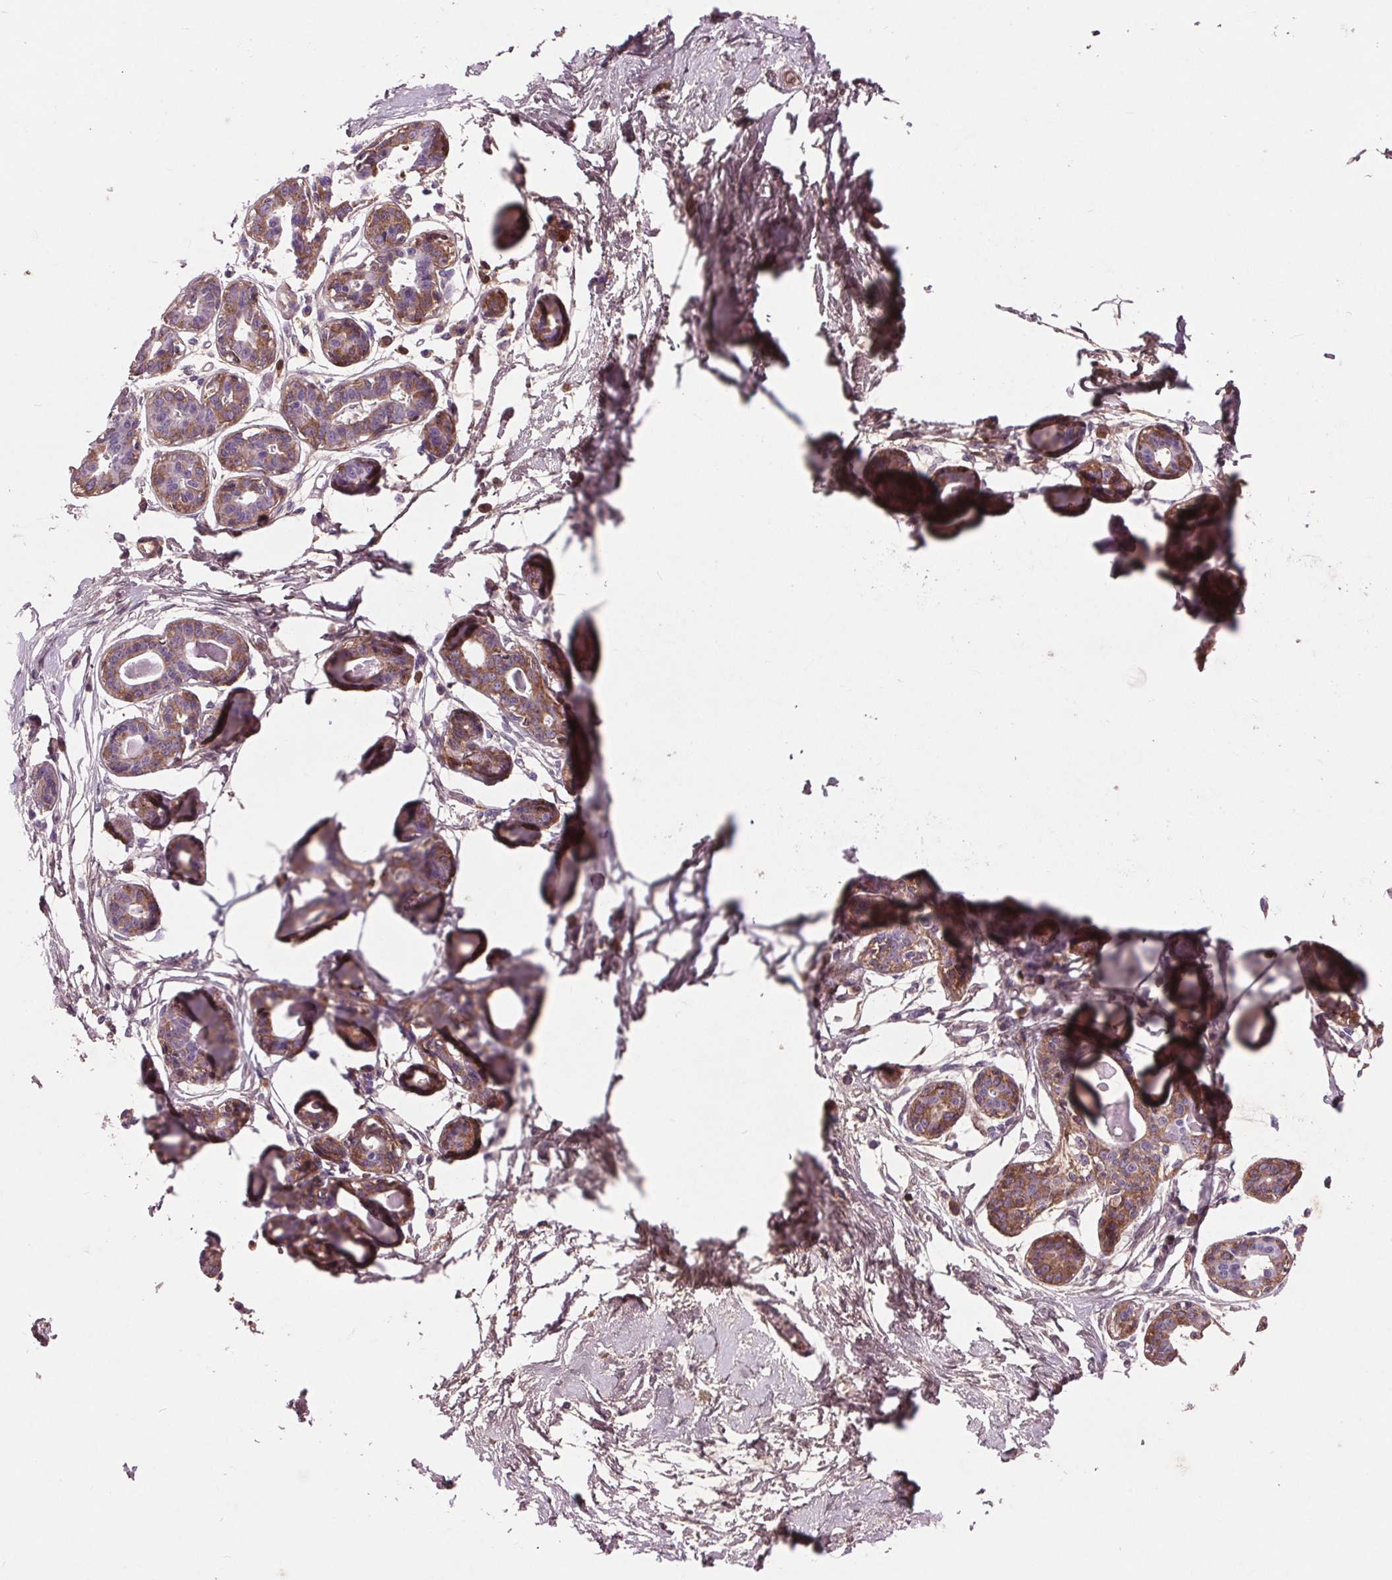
{"staining": {"intensity": "negative", "quantity": "none", "location": "none"}, "tissue": "breast", "cell_type": "Adipocytes", "image_type": "normal", "snomed": [{"axis": "morphology", "description": "Normal tissue, NOS"}, {"axis": "topography", "description": "Breast"}], "caption": "The photomicrograph demonstrates no significant expression in adipocytes of breast.", "gene": "C6", "patient": {"sex": "female", "age": 45}}